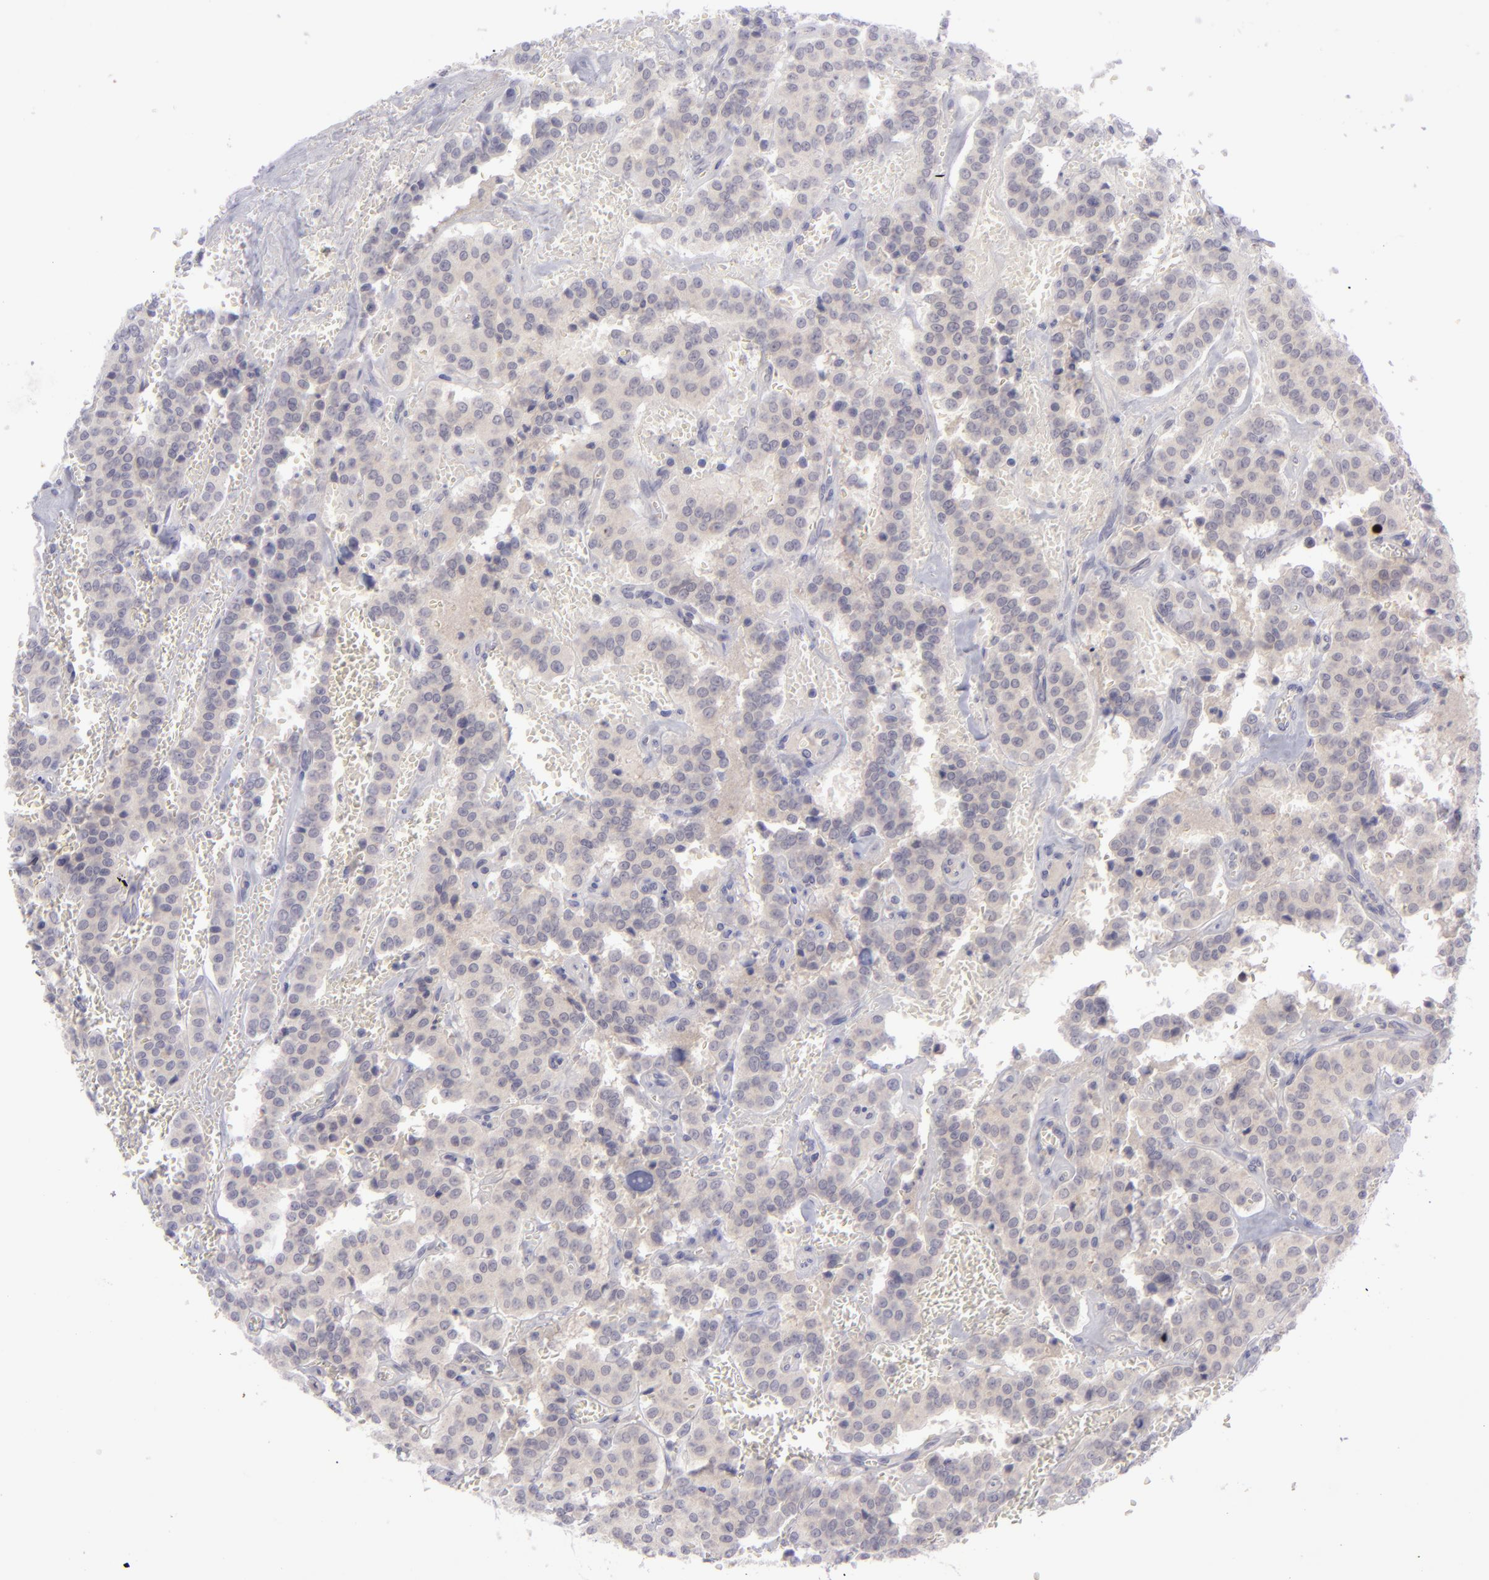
{"staining": {"intensity": "weak", "quantity": "25%-75%", "location": "cytoplasmic/membranous"}, "tissue": "carcinoid", "cell_type": "Tumor cells", "image_type": "cancer", "snomed": [{"axis": "morphology", "description": "Carcinoid, malignant, NOS"}, {"axis": "topography", "description": "Bronchus"}], "caption": "This histopathology image displays IHC staining of human malignant carcinoid, with low weak cytoplasmic/membranous positivity in approximately 25%-75% of tumor cells.", "gene": "EVPL", "patient": {"sex": "male", "age": 55}}